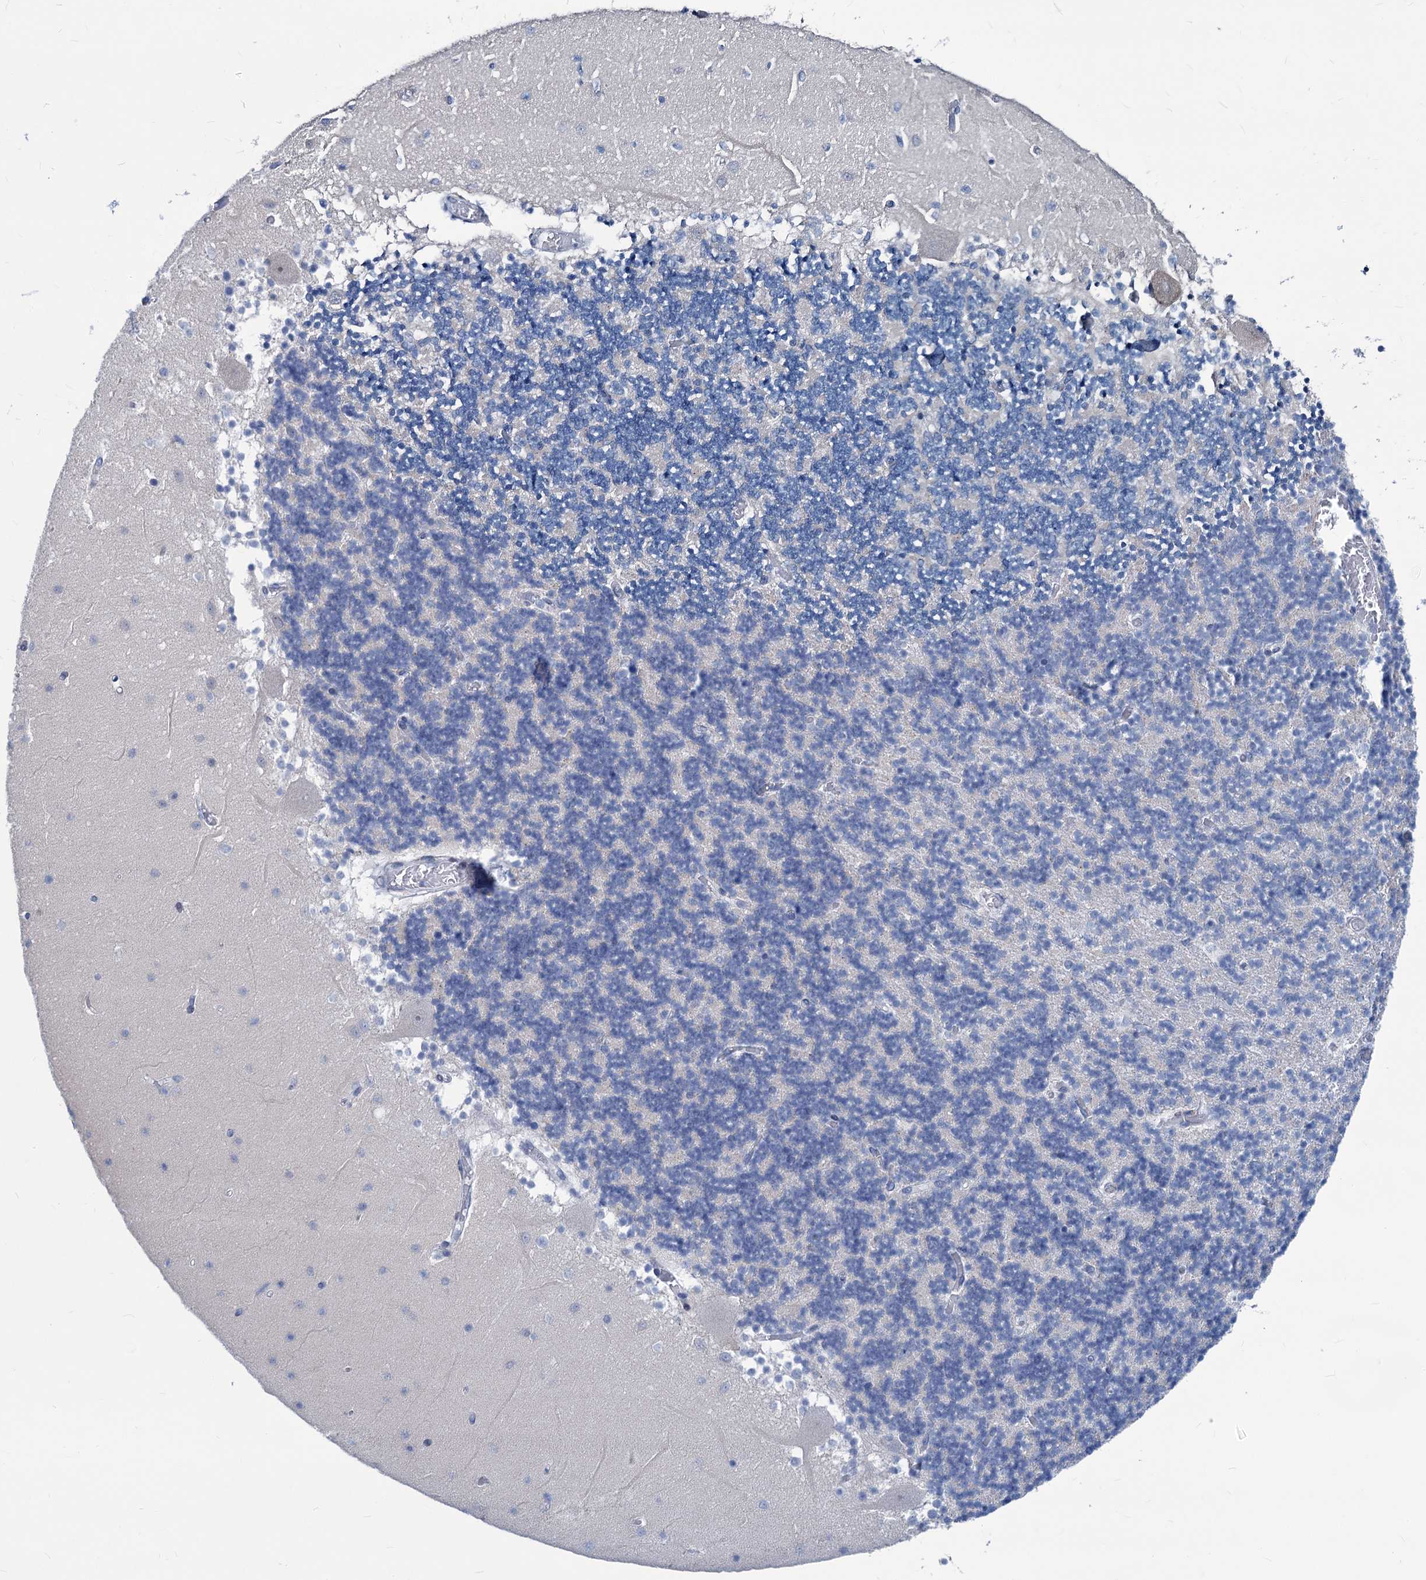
{"staining": {"intensity": "negative", "quantity": "none", "location": "none"}, "tissue": "cerebellum", "cell_type": "Cells in granular layer", "image_type": "normal", "snomed": [{"axis": "morphology", "description": "Normal tissue, NOS"}, {"axis": "topography", "description": "Cerebellum"}], "caption": "The micrograph displays no significant positivity in cells in granular layer of cerebellum. (DAB (3,3'-diaminobenzidine) immunohistochemistry with hematoxylin counter stain).", "gene": "NEU3", "patient": {"sex": "female", "age": 28}}